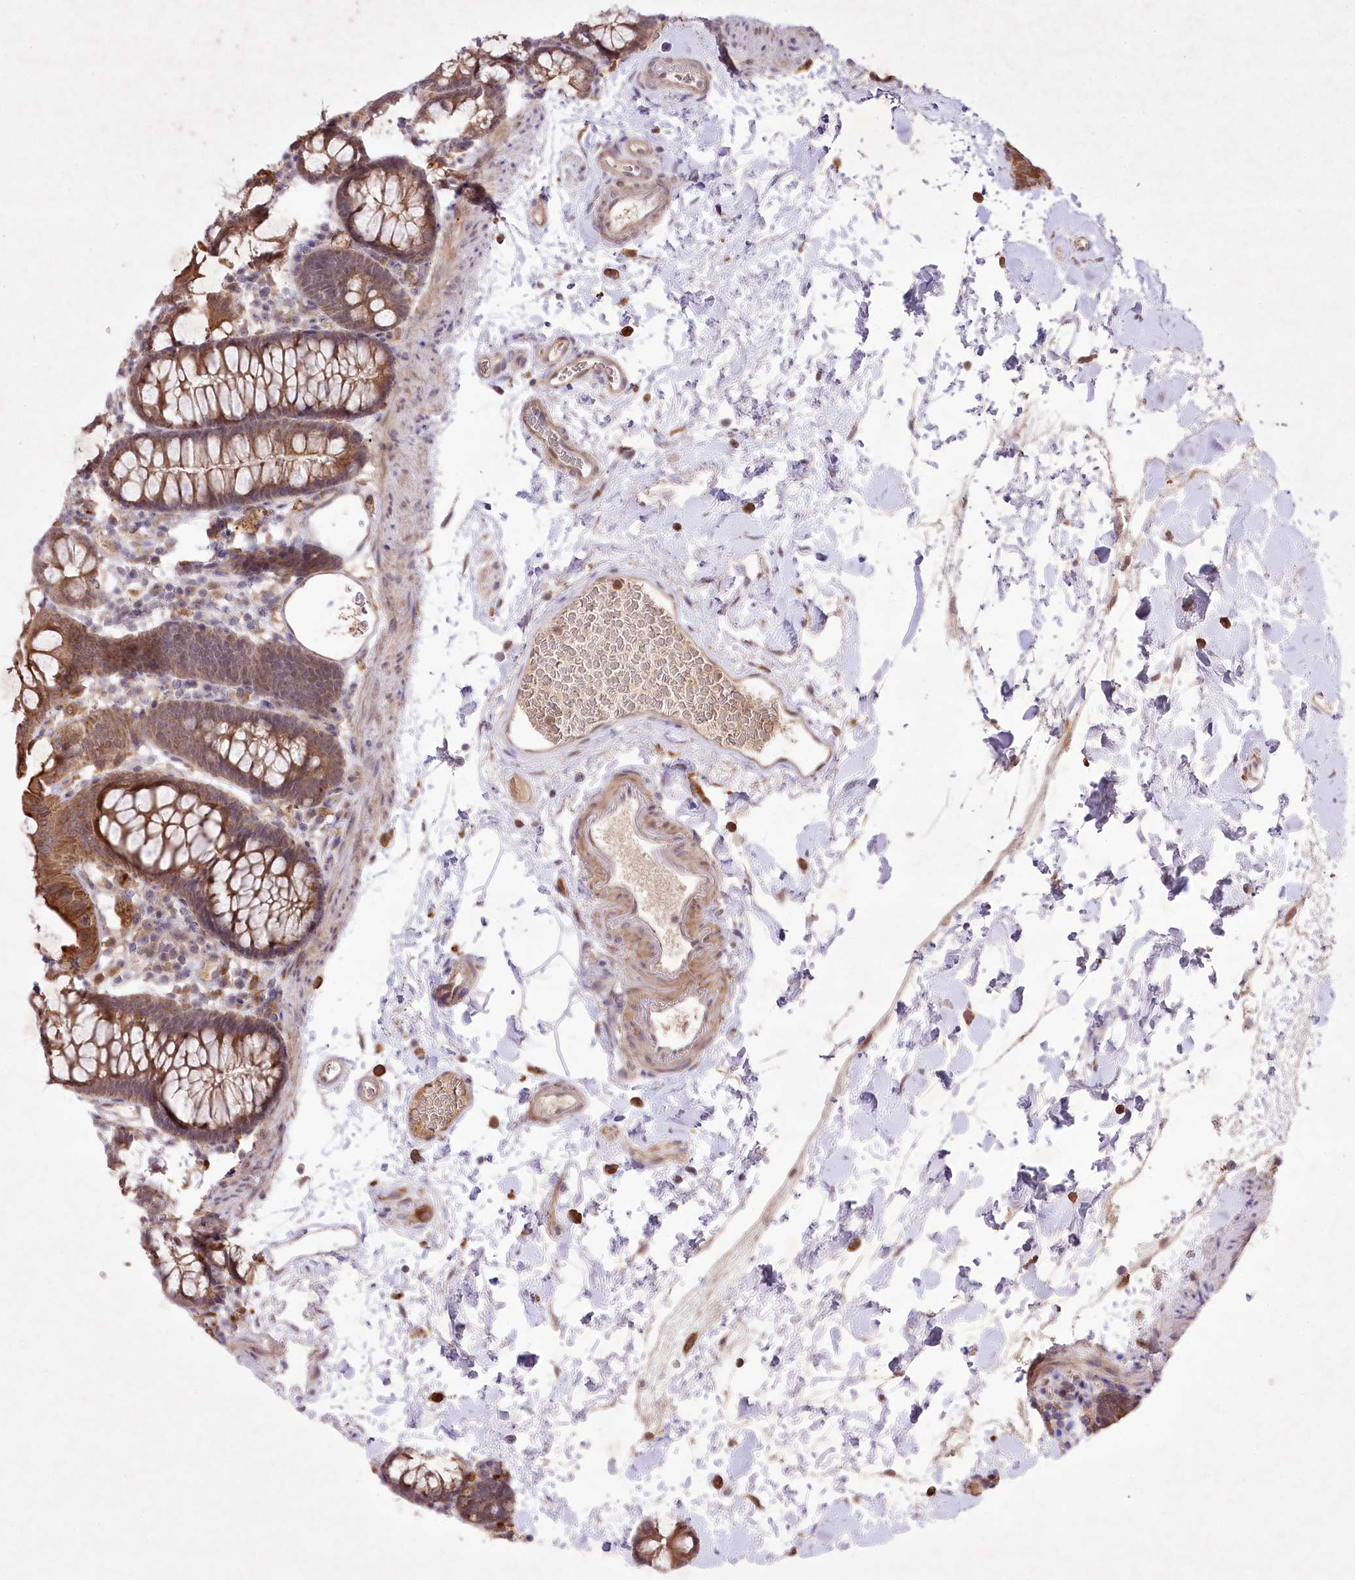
{"staining": {"intensity": "moderate", "quantity": ">75%", "location": "cytoplasmic/membranous"}, "tissue": "colon", "cell_type": "Endothelial cells", "image_type": "normal", "snomed": [{"axis": "morphology", "description": "Normal tissue, NOS"}, {"axis": "topography", "description": "Colon"}], "caption": "Immunohistochemical staining of unremarkable human colon exhibits >75% levels of moderate cytoplasmic/membranous protein positivity in about >75% of endothelial cells.", "gene": "HELT", "patient": {"sex": "male", "age": 75}}